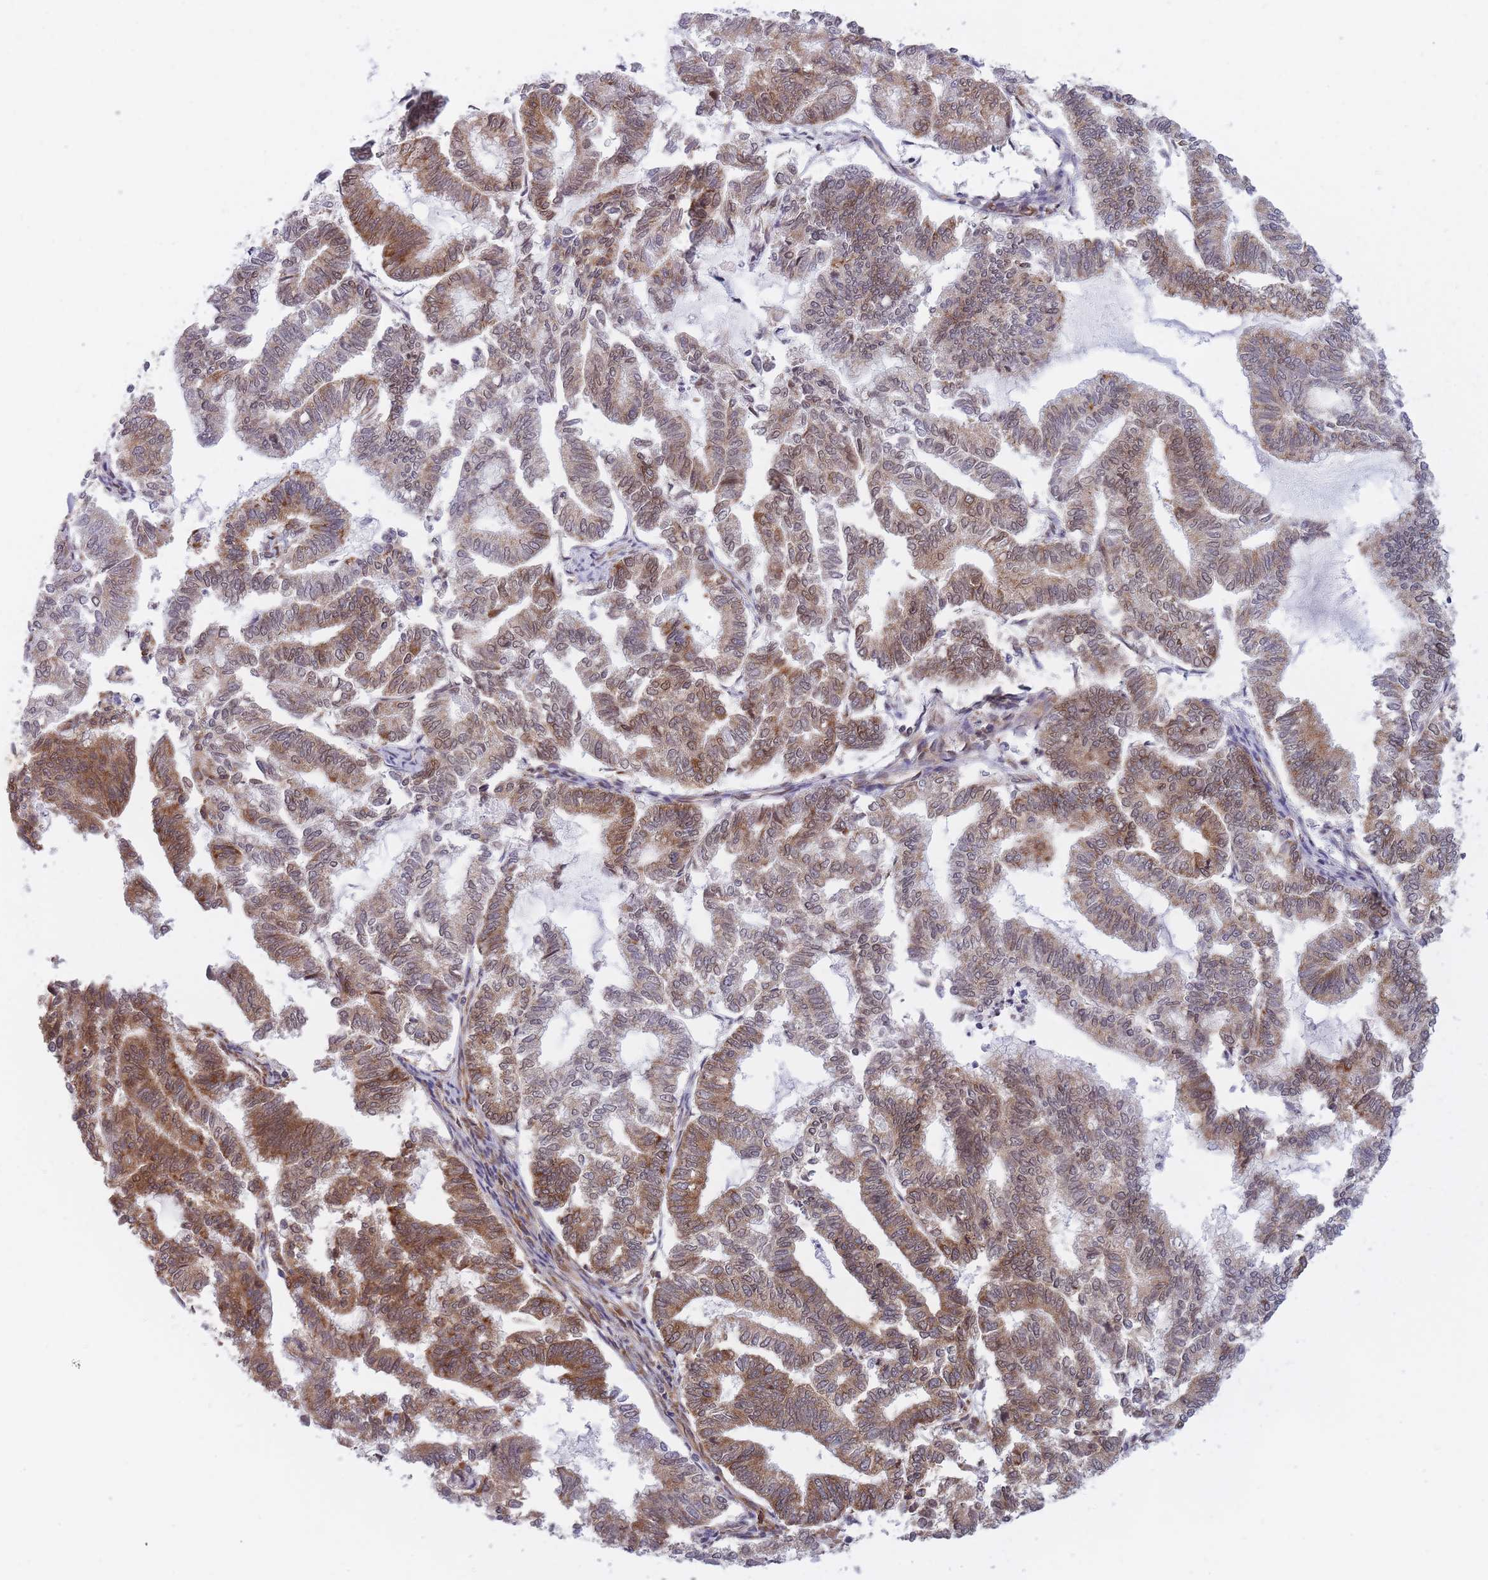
{"staining": {"intensity": "moderate", "quantity": ">75%", "location": "cytoplasmic/membranous,nuclear"}, "tissue": "endometrial cancer", "cell_type": "Tumor cells", "image_type": "cancer", "snomed": [{"axis": "morphology", "description": "Adenocarcinoma, NOS"}, {"axis": "topography", "description": "Endometrium"}], "caption": "Immunohistochemistry micrograph of neoplastic tissue: human endometrial adenocarcinoma stained using immunohistochemistry (IHC) reveals medium levels of moderate protein expression localized specifically in the cytoplasmic/membranous and nuclear of tumor cells, appearing as a cytoplasmic/membranous and nuclear brown color.", "gene": "CCDC124", "patient": {"sex": "female", "age": 79}}